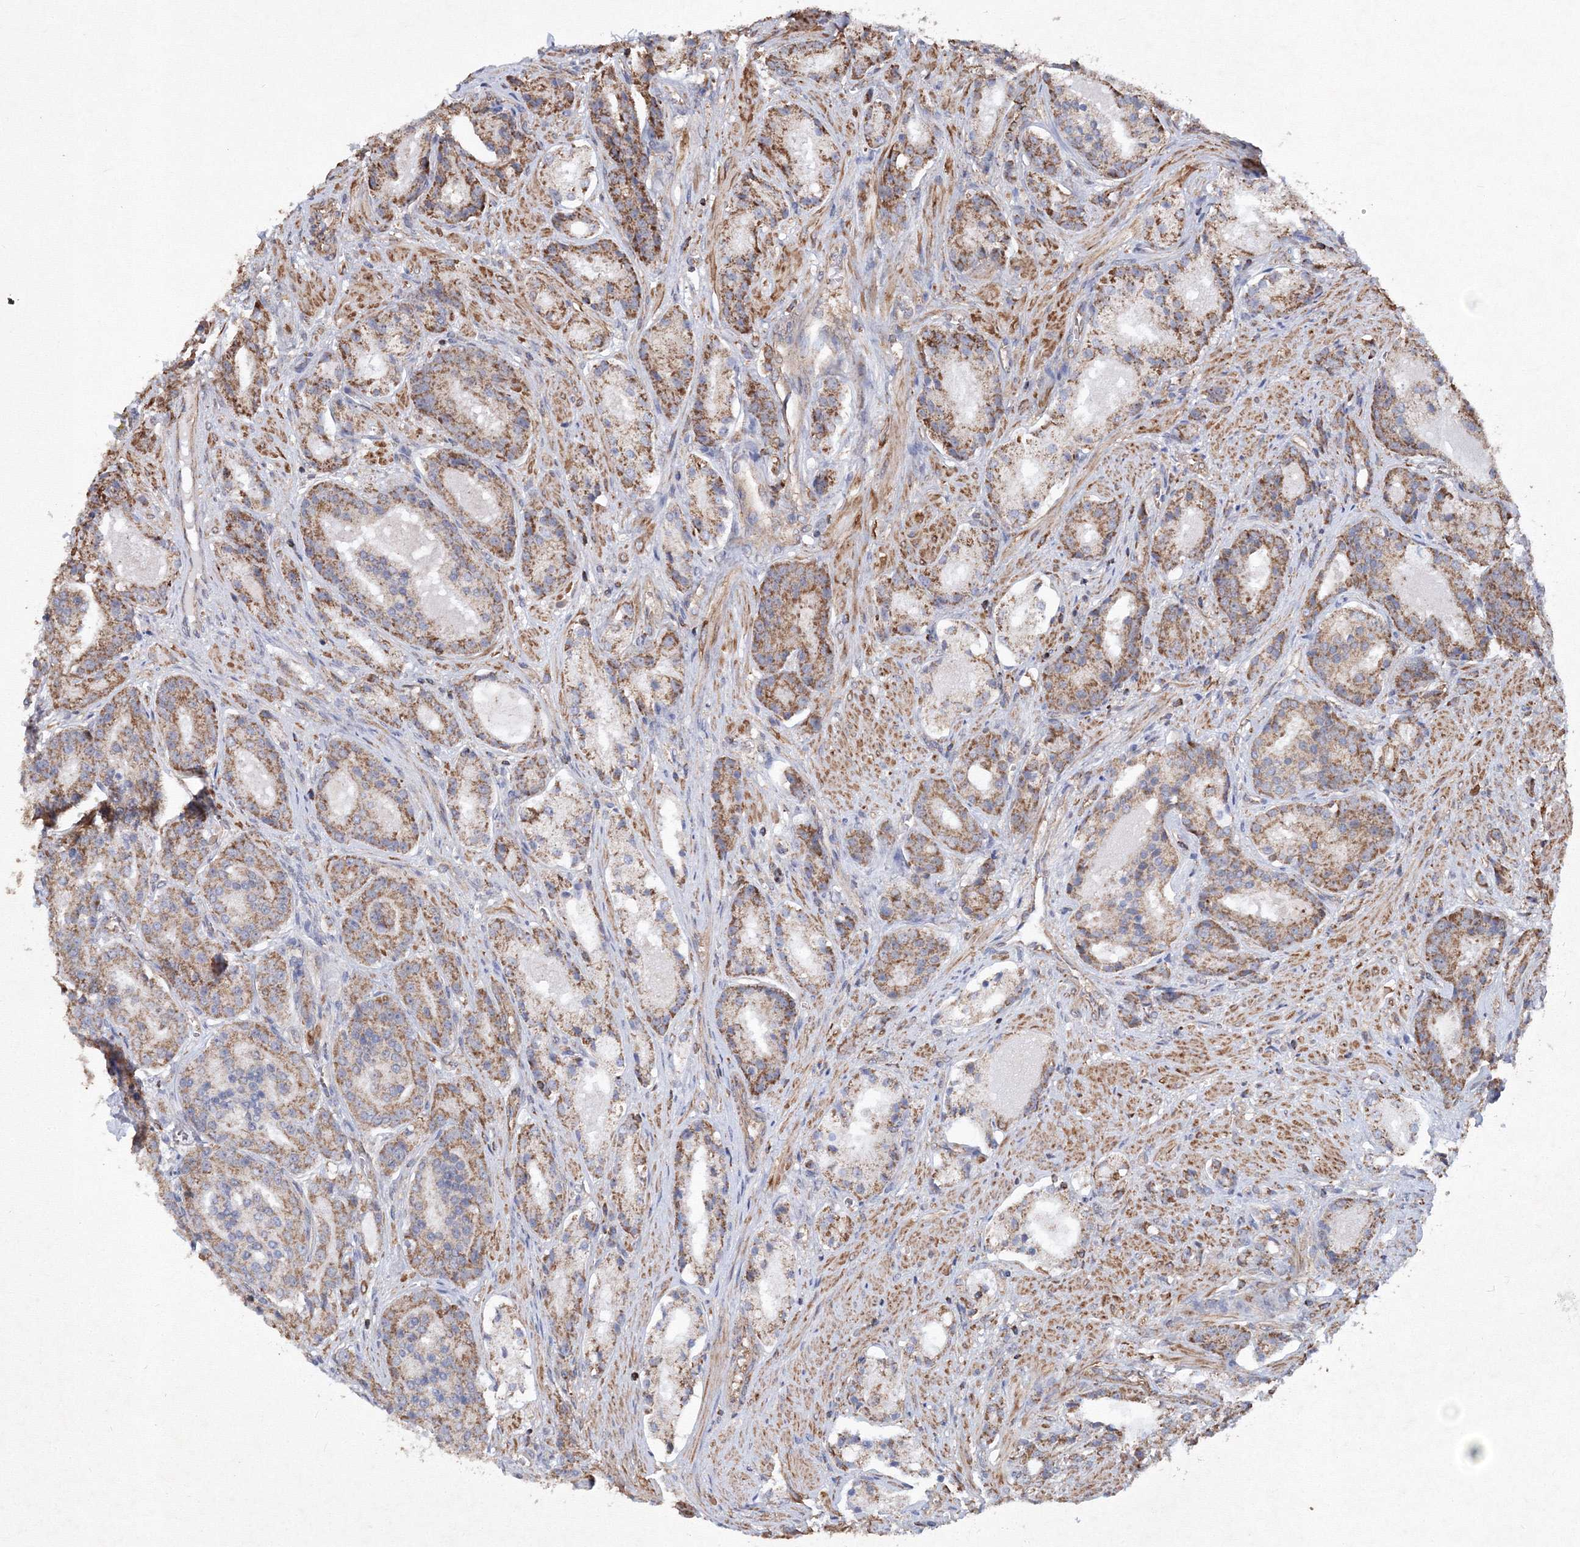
{"staining": {"intensity": "moderate", "quantity": ">75%", "location": "cytoplasmic/membranous"}, "tissue": "prostate cancer", "cell_type": "Tumor cells", "image_type": "cancer", "snomed": [{"axis": "morphology", "description": "Adenocarcinoma, High grade"}, {"axis": "topography", "description": "Prostate"}], "caption": "The immunohistochemical stain shows moderate cytoplasmic/membranous expression in tumor cells of prostate adenocarcinoma (high-grade) tissue.", "gene": "TMEM139", "patient": {"sex": "male", "age": 60}}